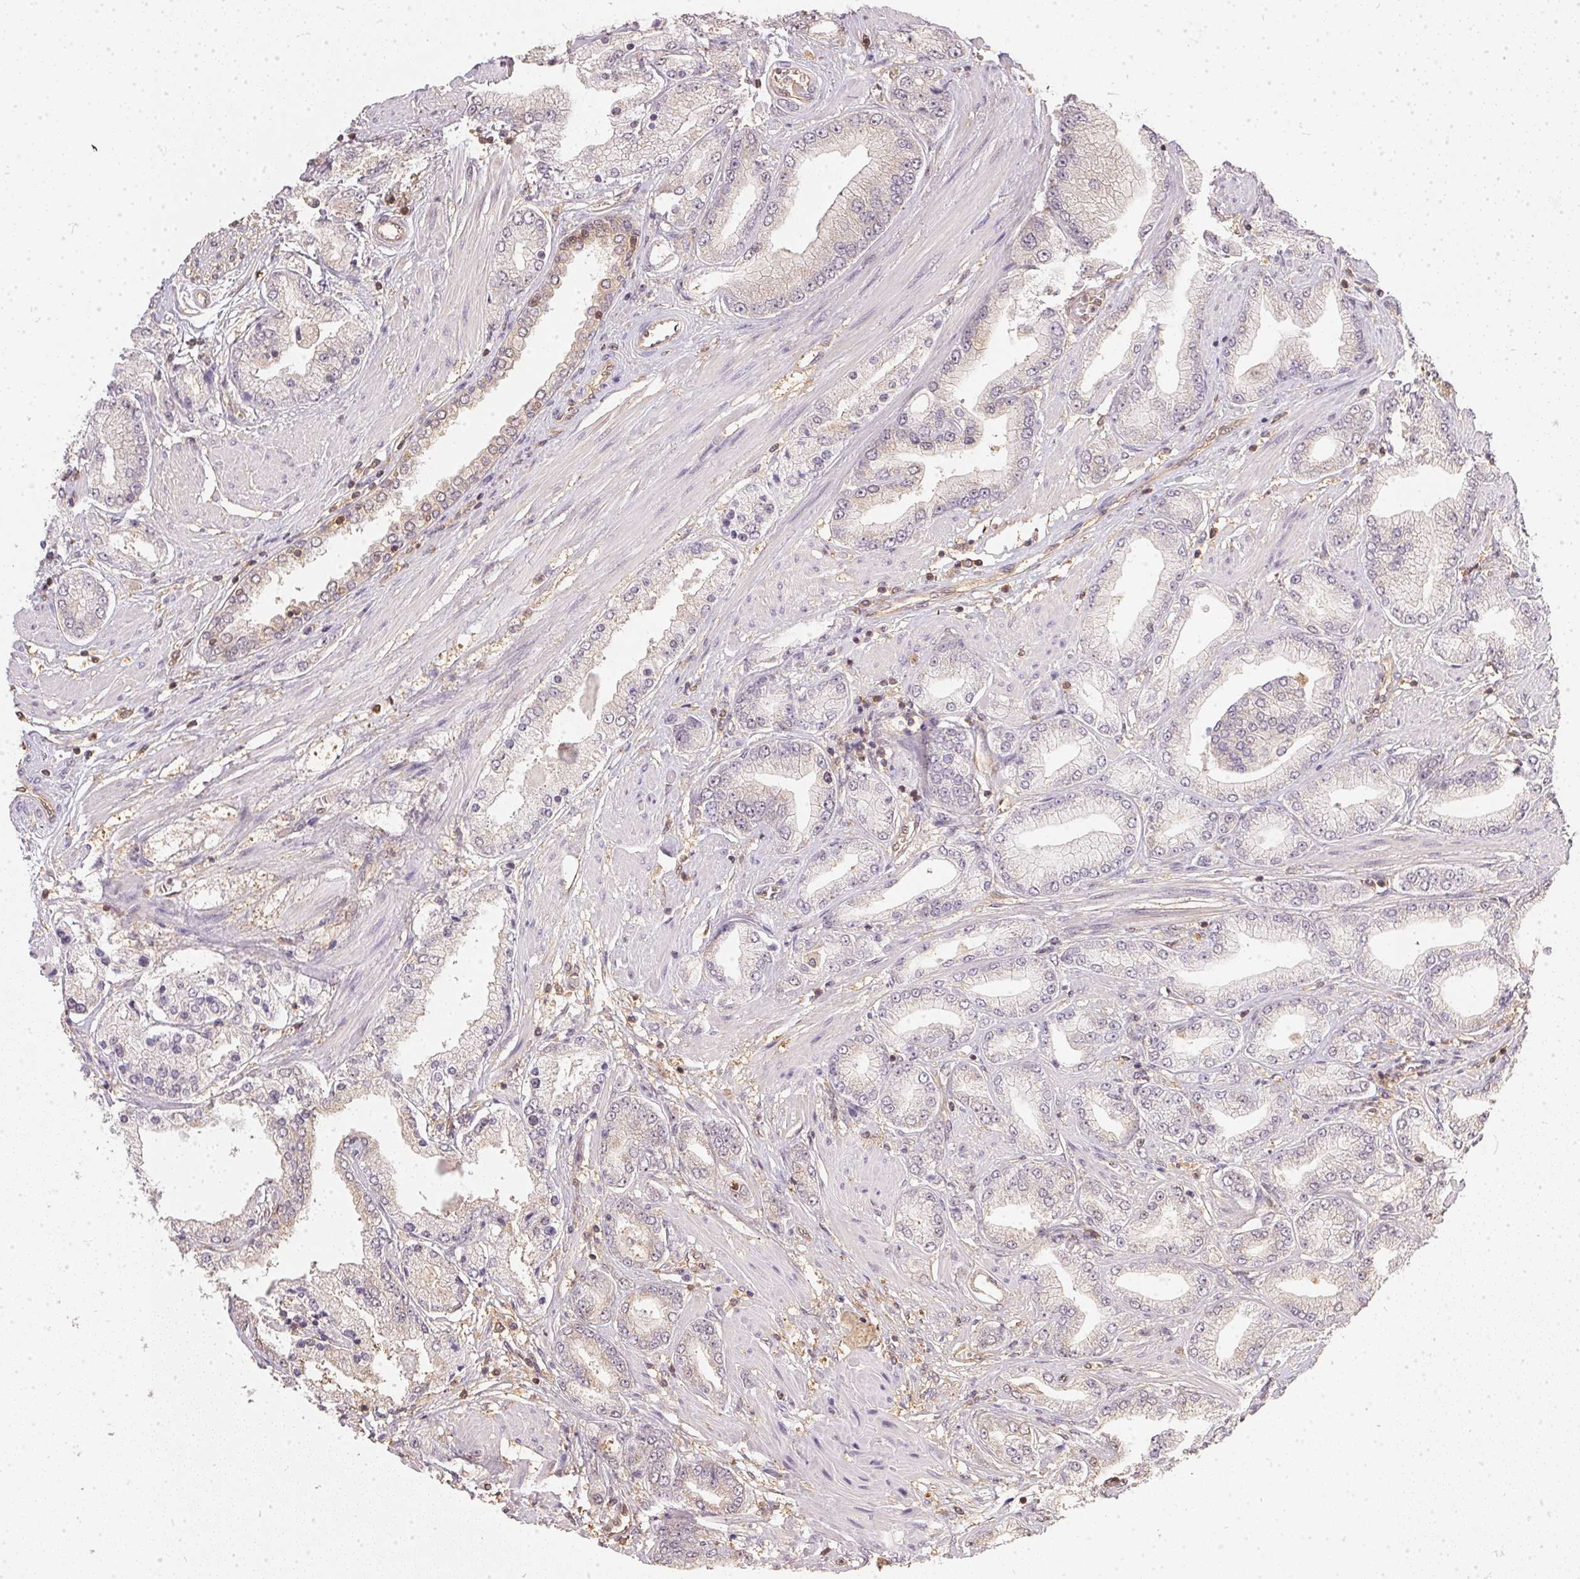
{"staining": {"intensity": "weak", "quantity": "<25%", "location": "cytoplasmic/membranous,nuclear"}, "tissue": "prostate cancer", "cell_type": "Tumor cells", "image_type": "cancer", "snomed": [{"axis": "morphology", "description": "Adenocarcinoma, High grade"}, {"axis": "topography", "description": "Prostate"}], "caption": "This is an immunohistochemistry photomicrograph of human prostate cancer (adenocarcinoma (high-grade)). There is no positivity in tumor cells.", "gene": "BLMH", "patient": {"sex": "male", "age": 67}}